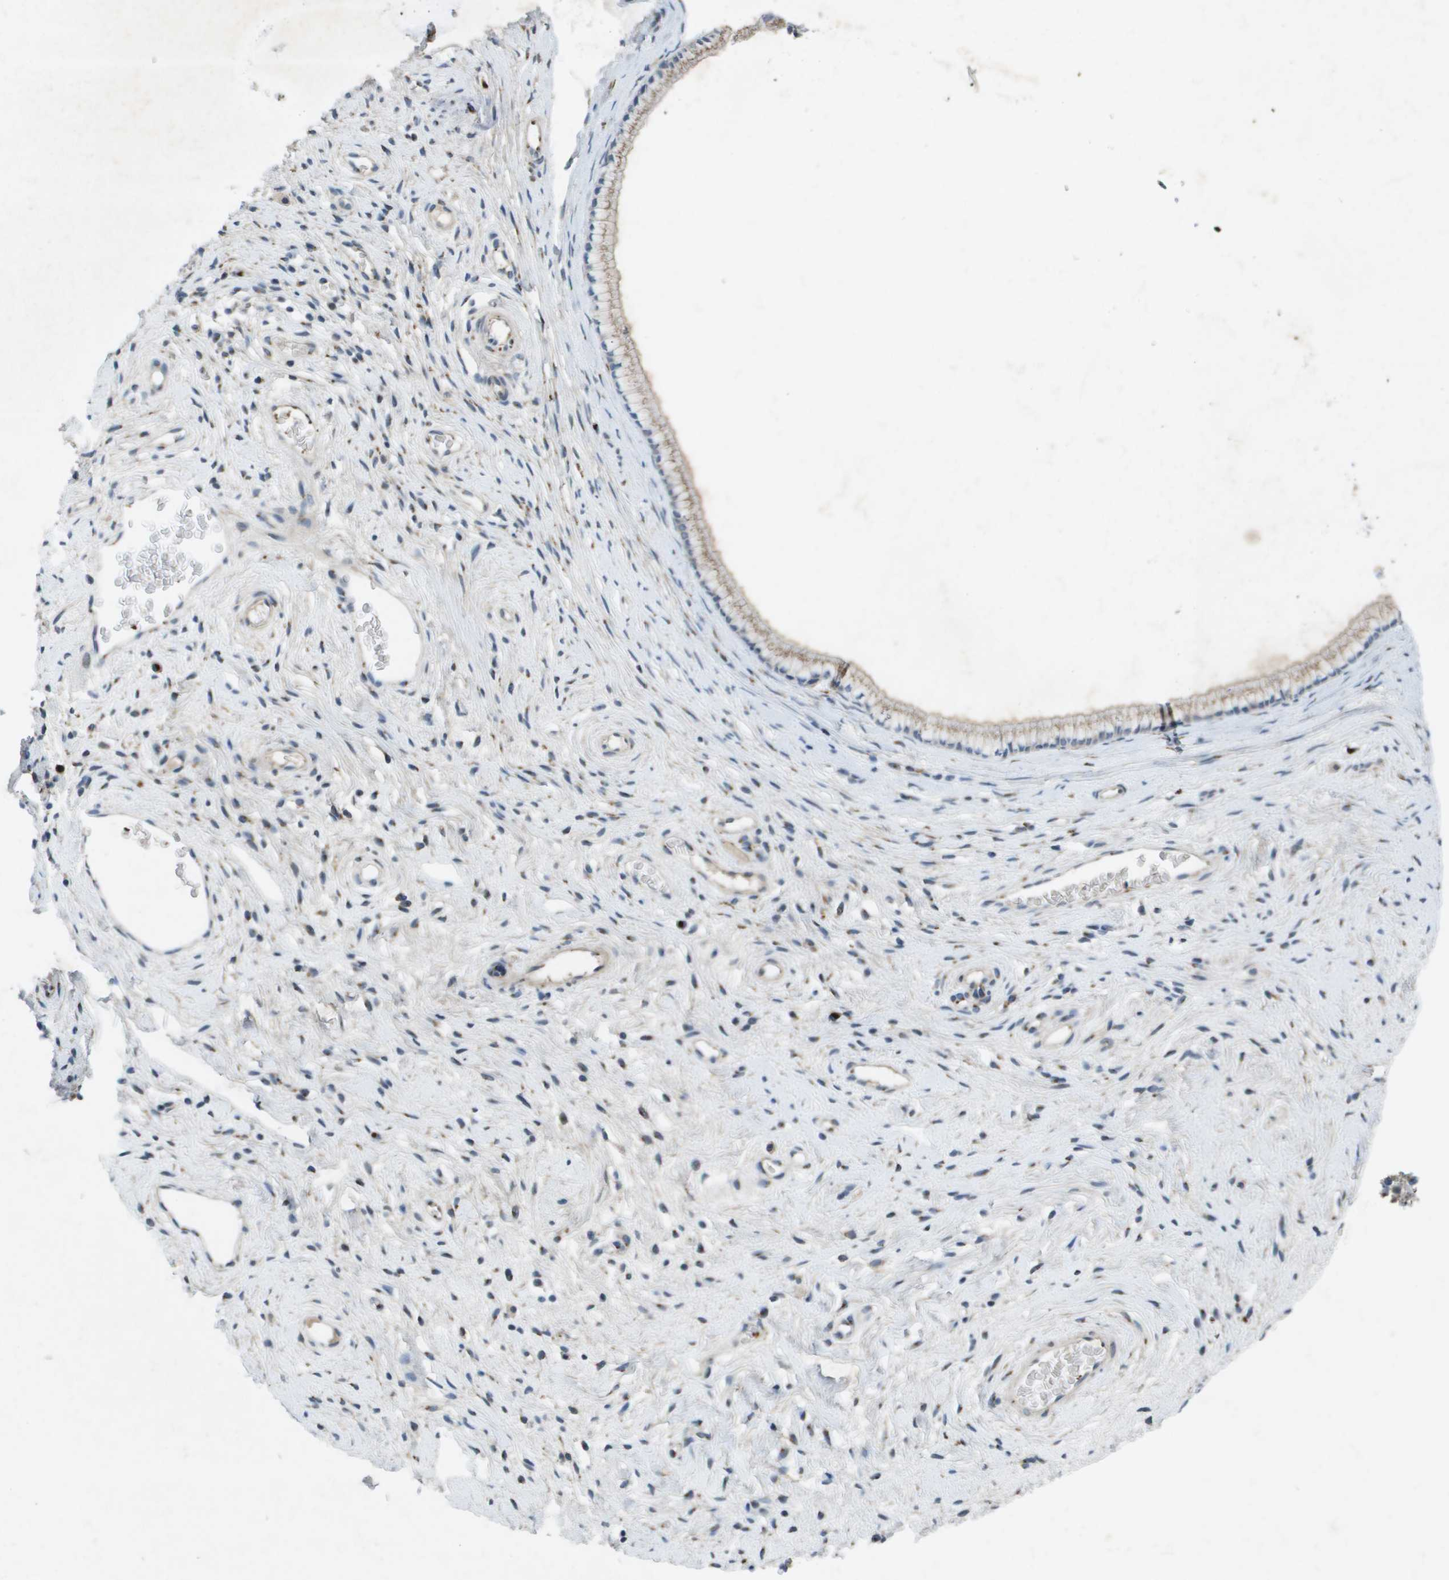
{"staining": {"intensity": "weak", "quantity": ">75%", "location": "cytoplasmic/membranous"}, "tissue": "cervix", "cell_type": "Glandular cells", "image_type": "normal", "snomed": [{"axis": "morphology", "description": "Normal tissue, NOS"}, {"axis": "topography", "description": "Cervix"}], "caption": "Glandular cells exhibit low levels of weak cytoplasmic/membranous positivity in approximately >75% of cells in unremarkable cervix. The protein is shown in brown color, while the nuclei are stained blue.", "gene": "QSOX2", "patient": {"sex": "female", "age": 77}}